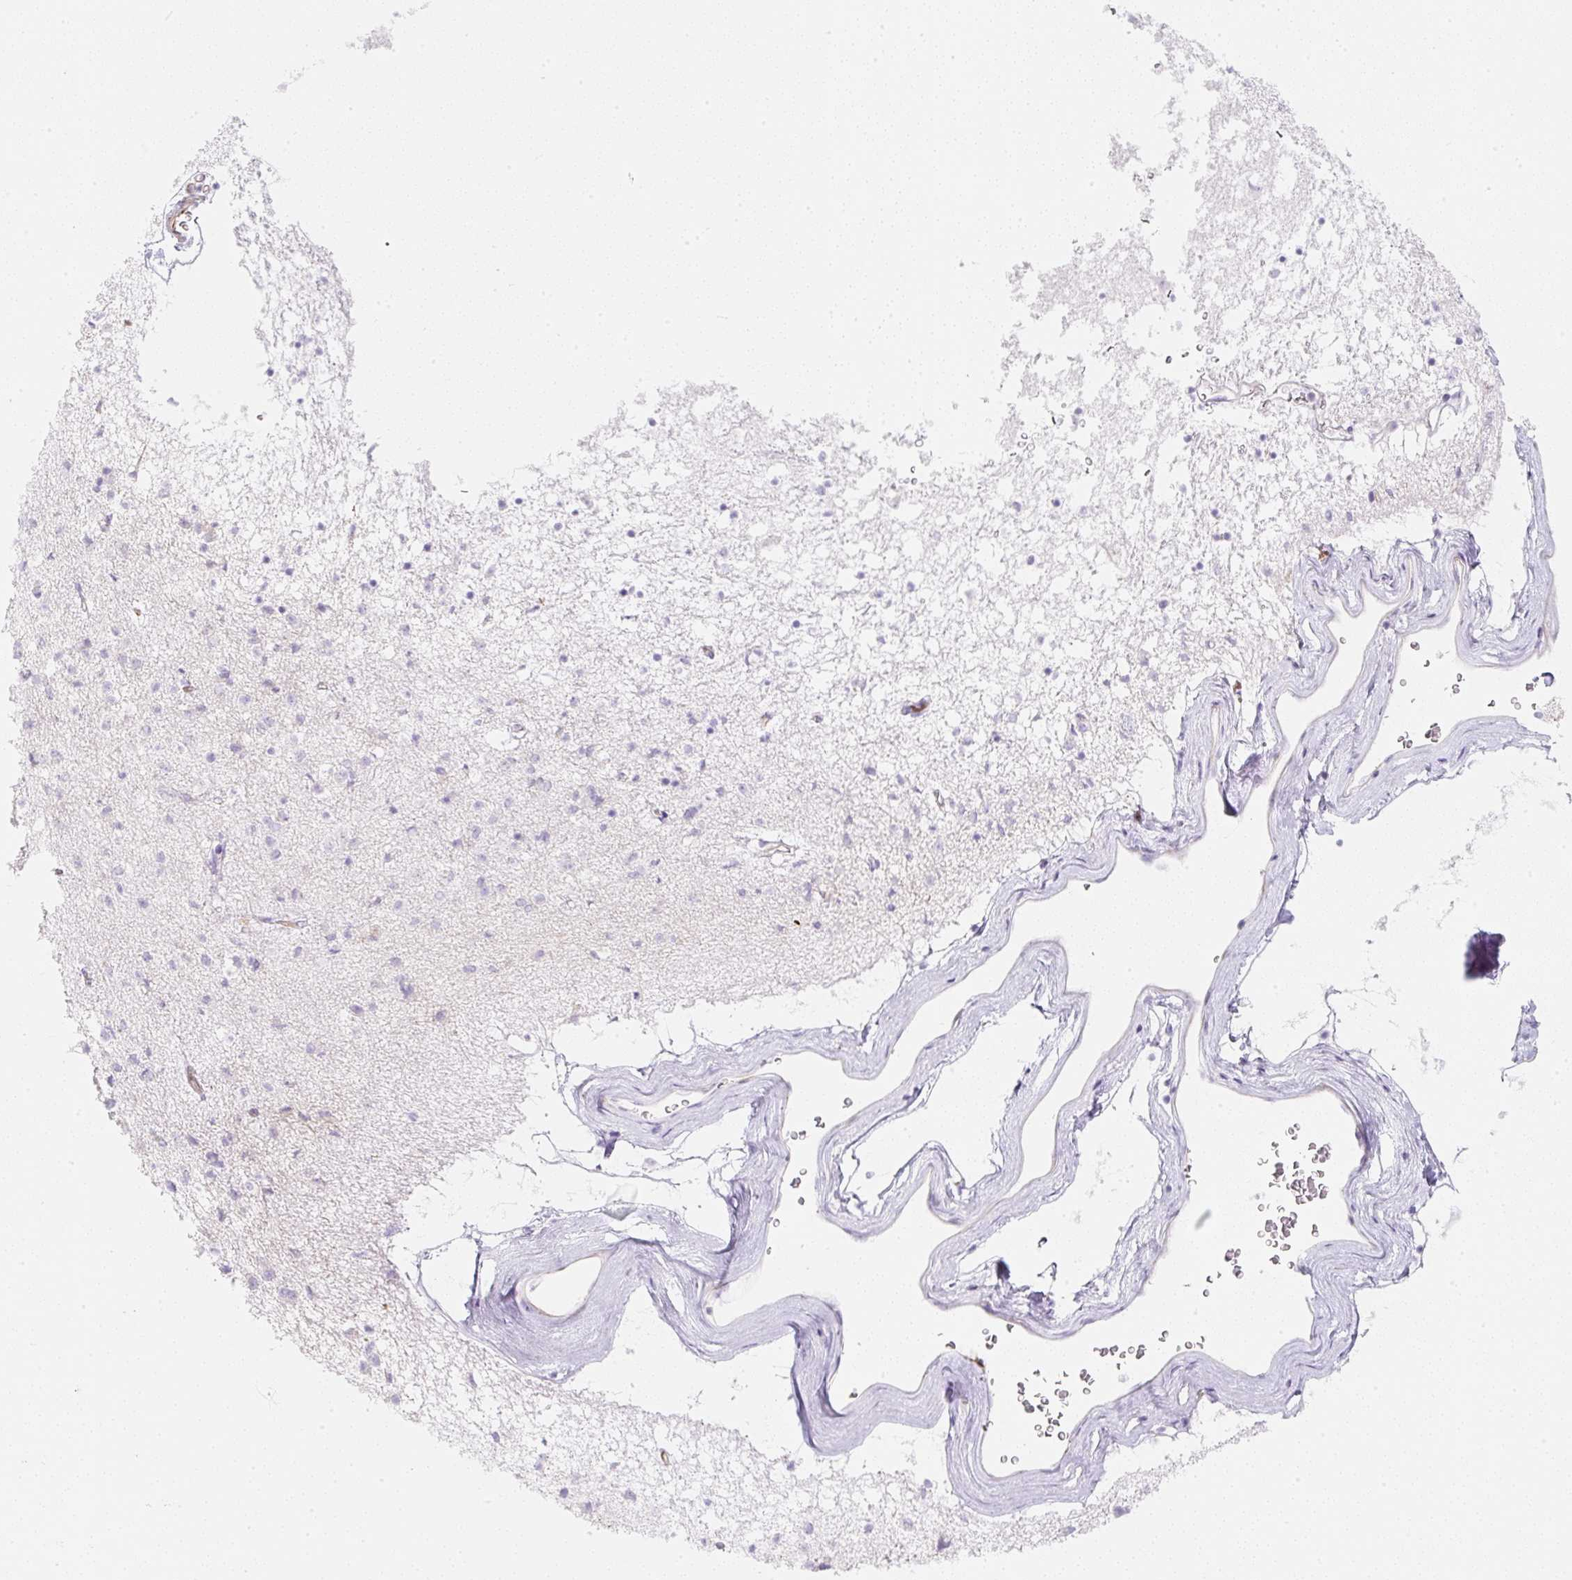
{"staining": {"intensity": "negative", "quantity": "none", "location": "none"}, "tissue": "caudate", "cell_type": "Glial cells", "image_type": "normal", "snomed": [{"axis": "morphology", "description": "Normal tissue, NOS"}, {"axis": "topography", "description": "Lateral ventricle wall"}], "caption": "Immunohistochemistry photomicrograph of benign caudate: caudate stained with DAB (3,3'-diaminobenzidine) exhibits no significant protein expression in glial cells. Brightfield microscopy of immunohistochemistry (IHC) stained with DAB (3,3'-diaminobenzidine) (brown) and hematoxylin (blue), captured at high magnification.", "gene": "ZNF689", "patient": {"sex": "male", "age": 58}}